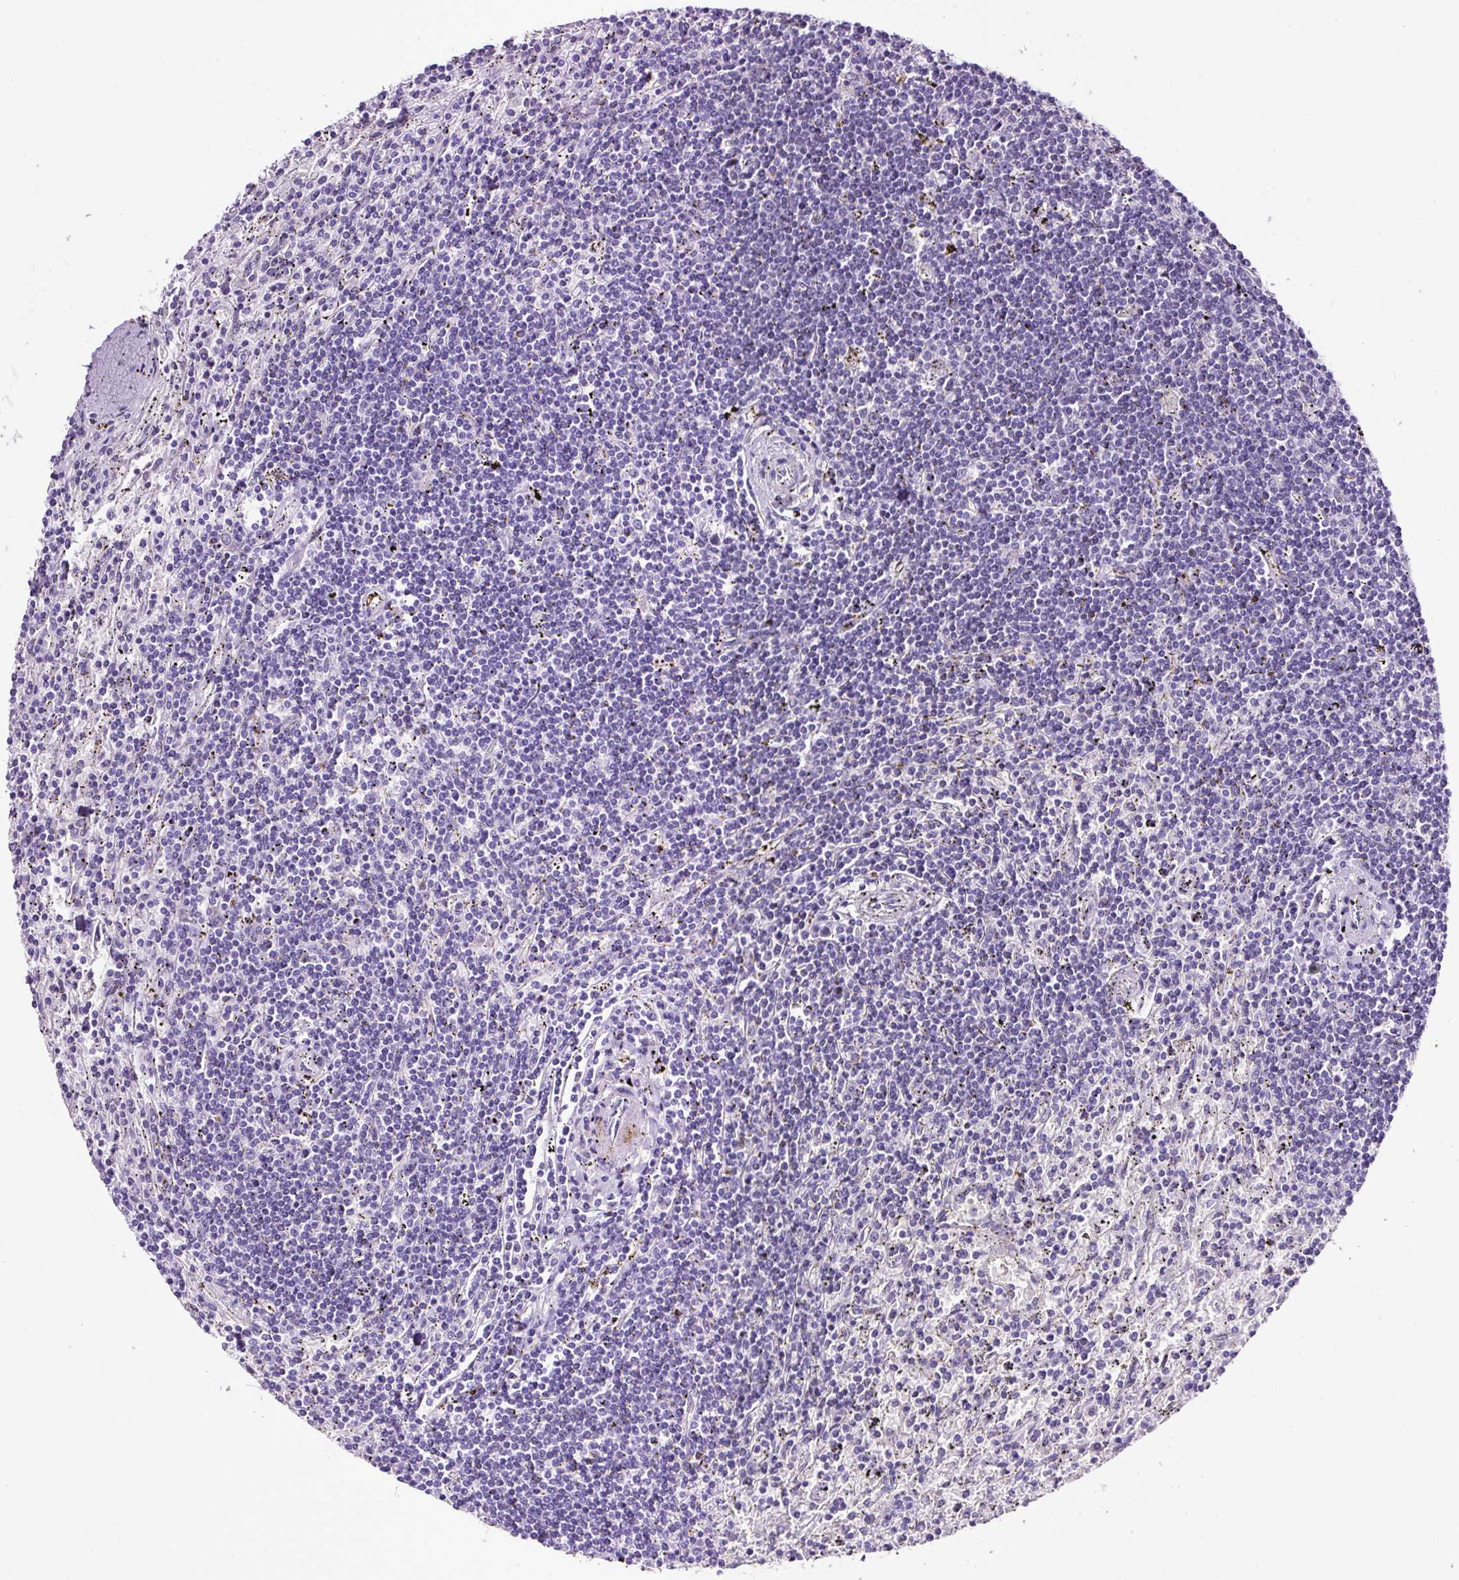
{"staining": {"intensity": "negative", "quantity": "none", "location": "none"}, "tissue": "lymphoma", "cell_type": "Tumor cells", "image_type": "cancer", "snomed": [{"axis": "morphology", "description": "Malignant lymphoma, non-Hodgkin's type, Low grade"}, {"axis": "topography", "description": "Spleen"}], "caption": "Tumor cells are negative for brown protein staining in low-grade malignant lymphoma, non-Hodgkin's type.", "gene": "SP8", "patient": {"sex": "male", "age": 76}}